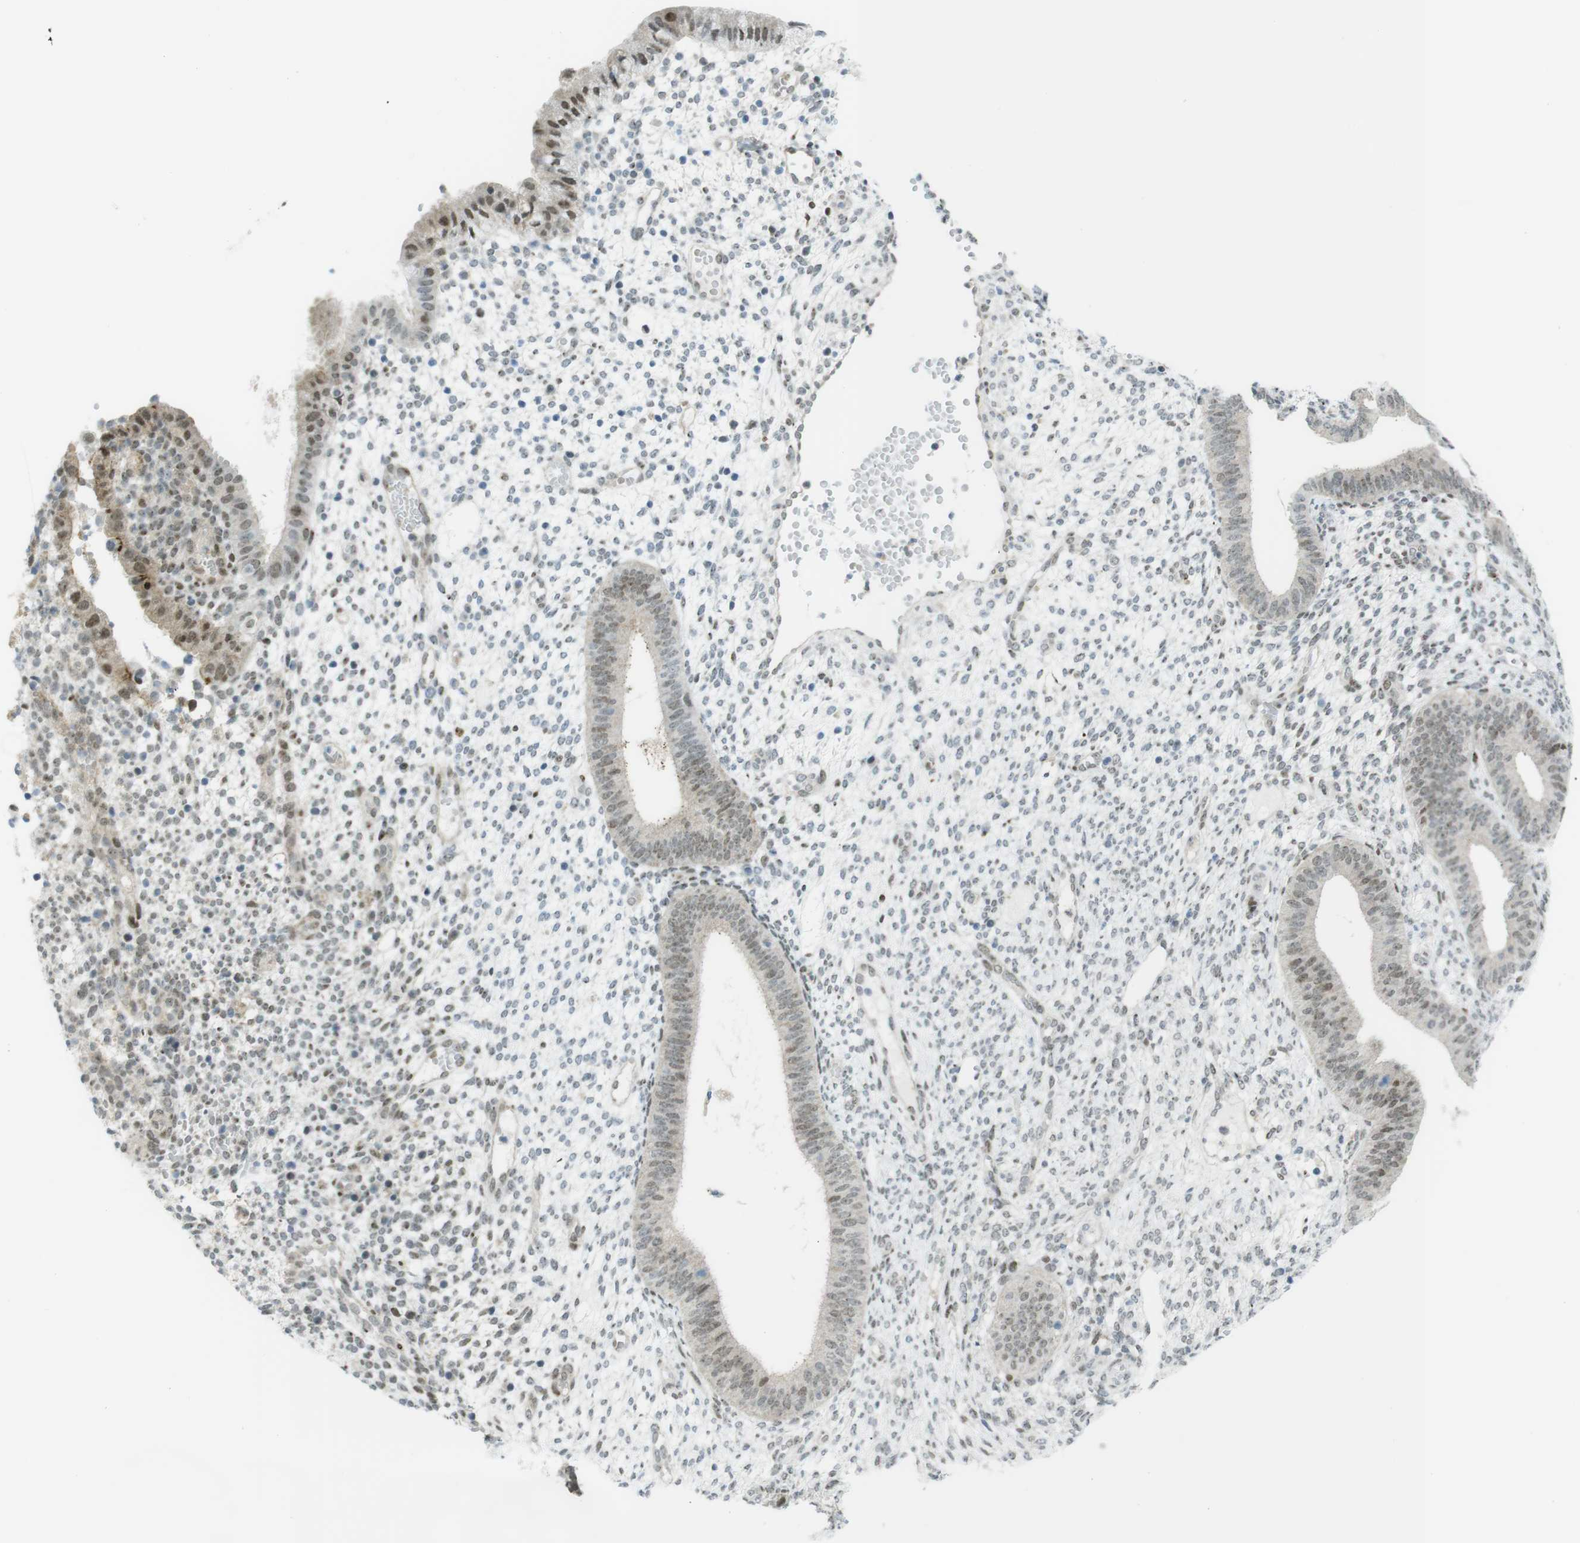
{"staining": {"intensity": "moderate", "quantity": "<25%", "location": "nuclear"}, "tissue": "endometrium", "cell_type": "Cells in endometrial stroma", "image_type": "normal", "snomed": [{"axis": "morphology", "description": "Normal tissue, NOS"}, {"axis": "topography", "description": "Endometrium"}], "caption": "Immunohistochemical staining of benign endometrium reveals <25% levels of moderate nuclear protein positivity in about <25% of cells in endometrial stroma.", "gene": "UBB", "patient": {"sex": "female", "age": 35}}